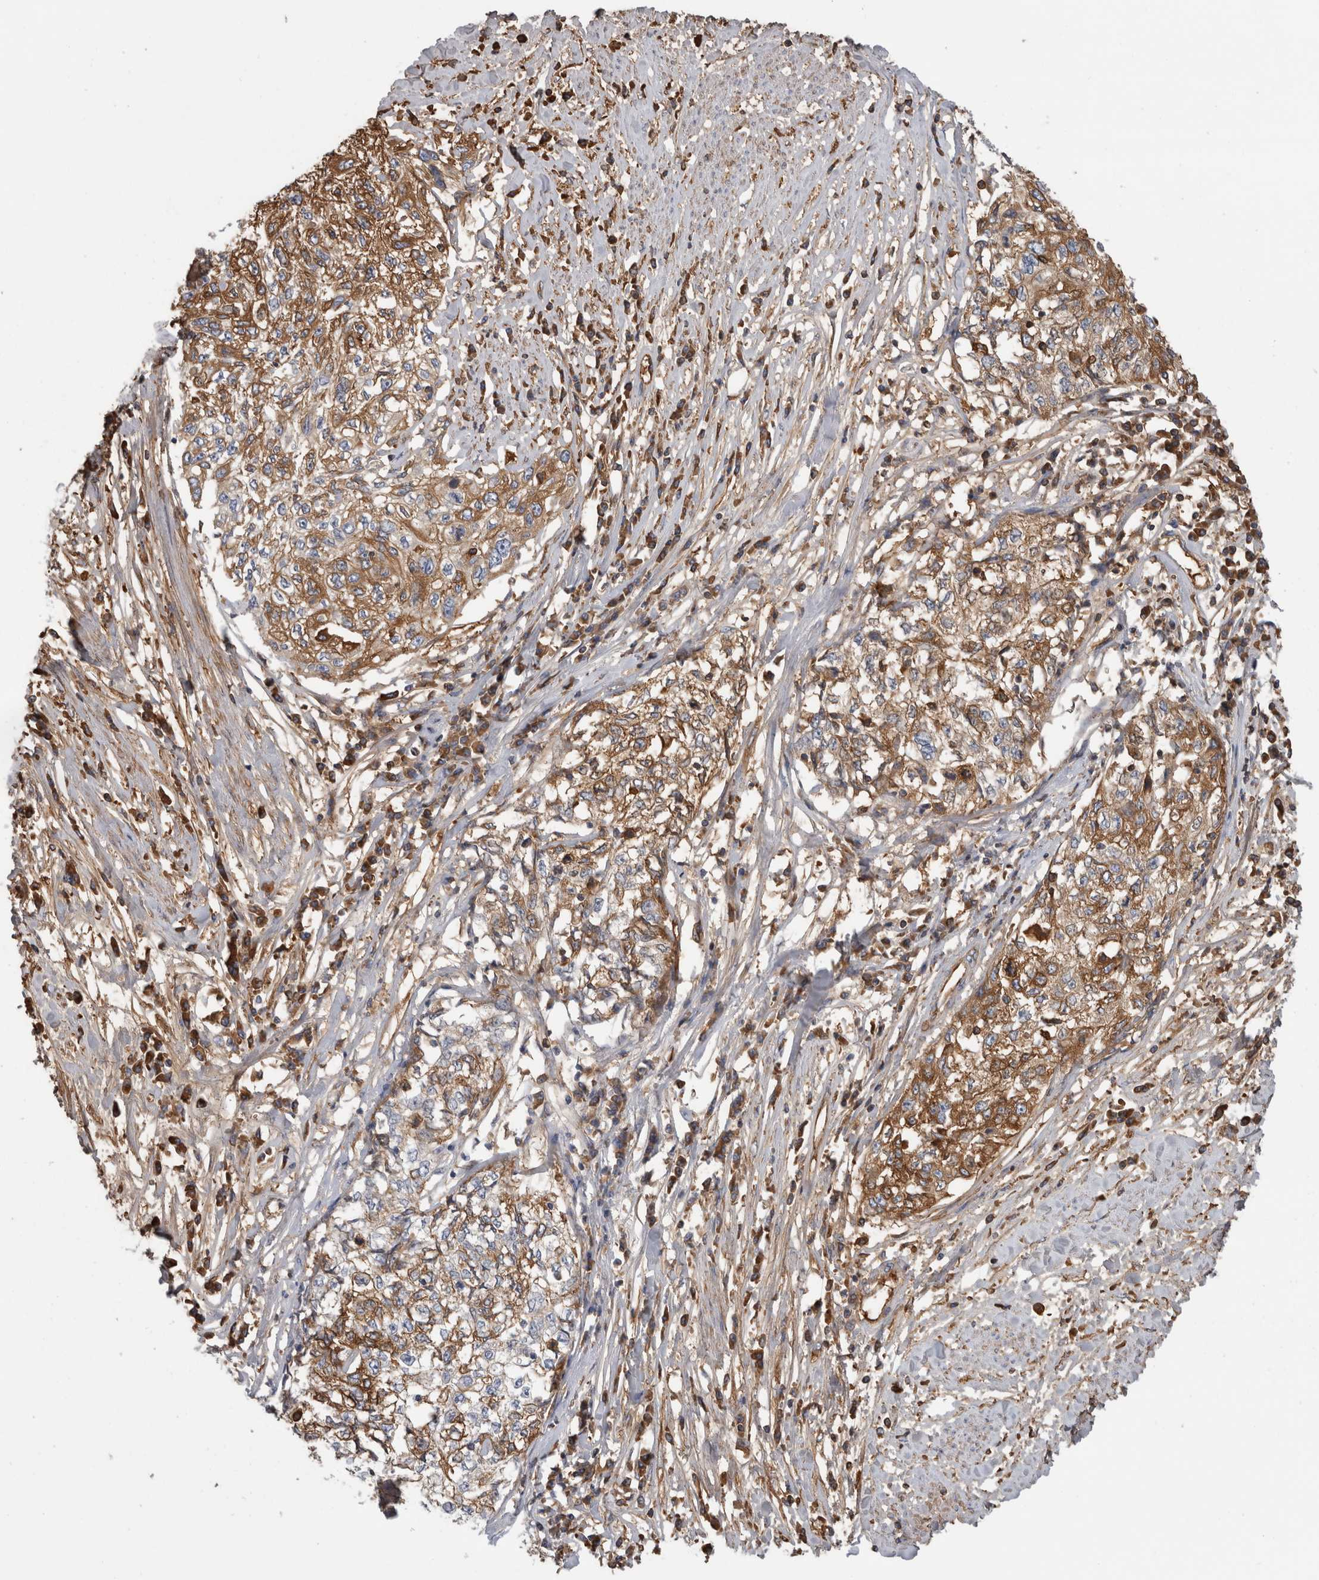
{"staining": {"intensity": "moderate", "quantity": ">75%", "location": "cytoplasmic/membranous"}, "tissue": "cervical cancer", "cell_type": "Tumor cells", "image_type": "cancer", "snomed": [{"axis": "morphology", "description": "Squamous cell carcinoma, NOS"}, {"axis": "topography", "description": "Cervix"}], "caption": "Brown immunohistochemical staining in squamous cell carcinoma (cervical) demonstrates moderate cytoplasmic/membranous staining in approximately >75% of tumor cells.", "gene": "TBCE", "patient": {"sex": "female", "age": 57}}